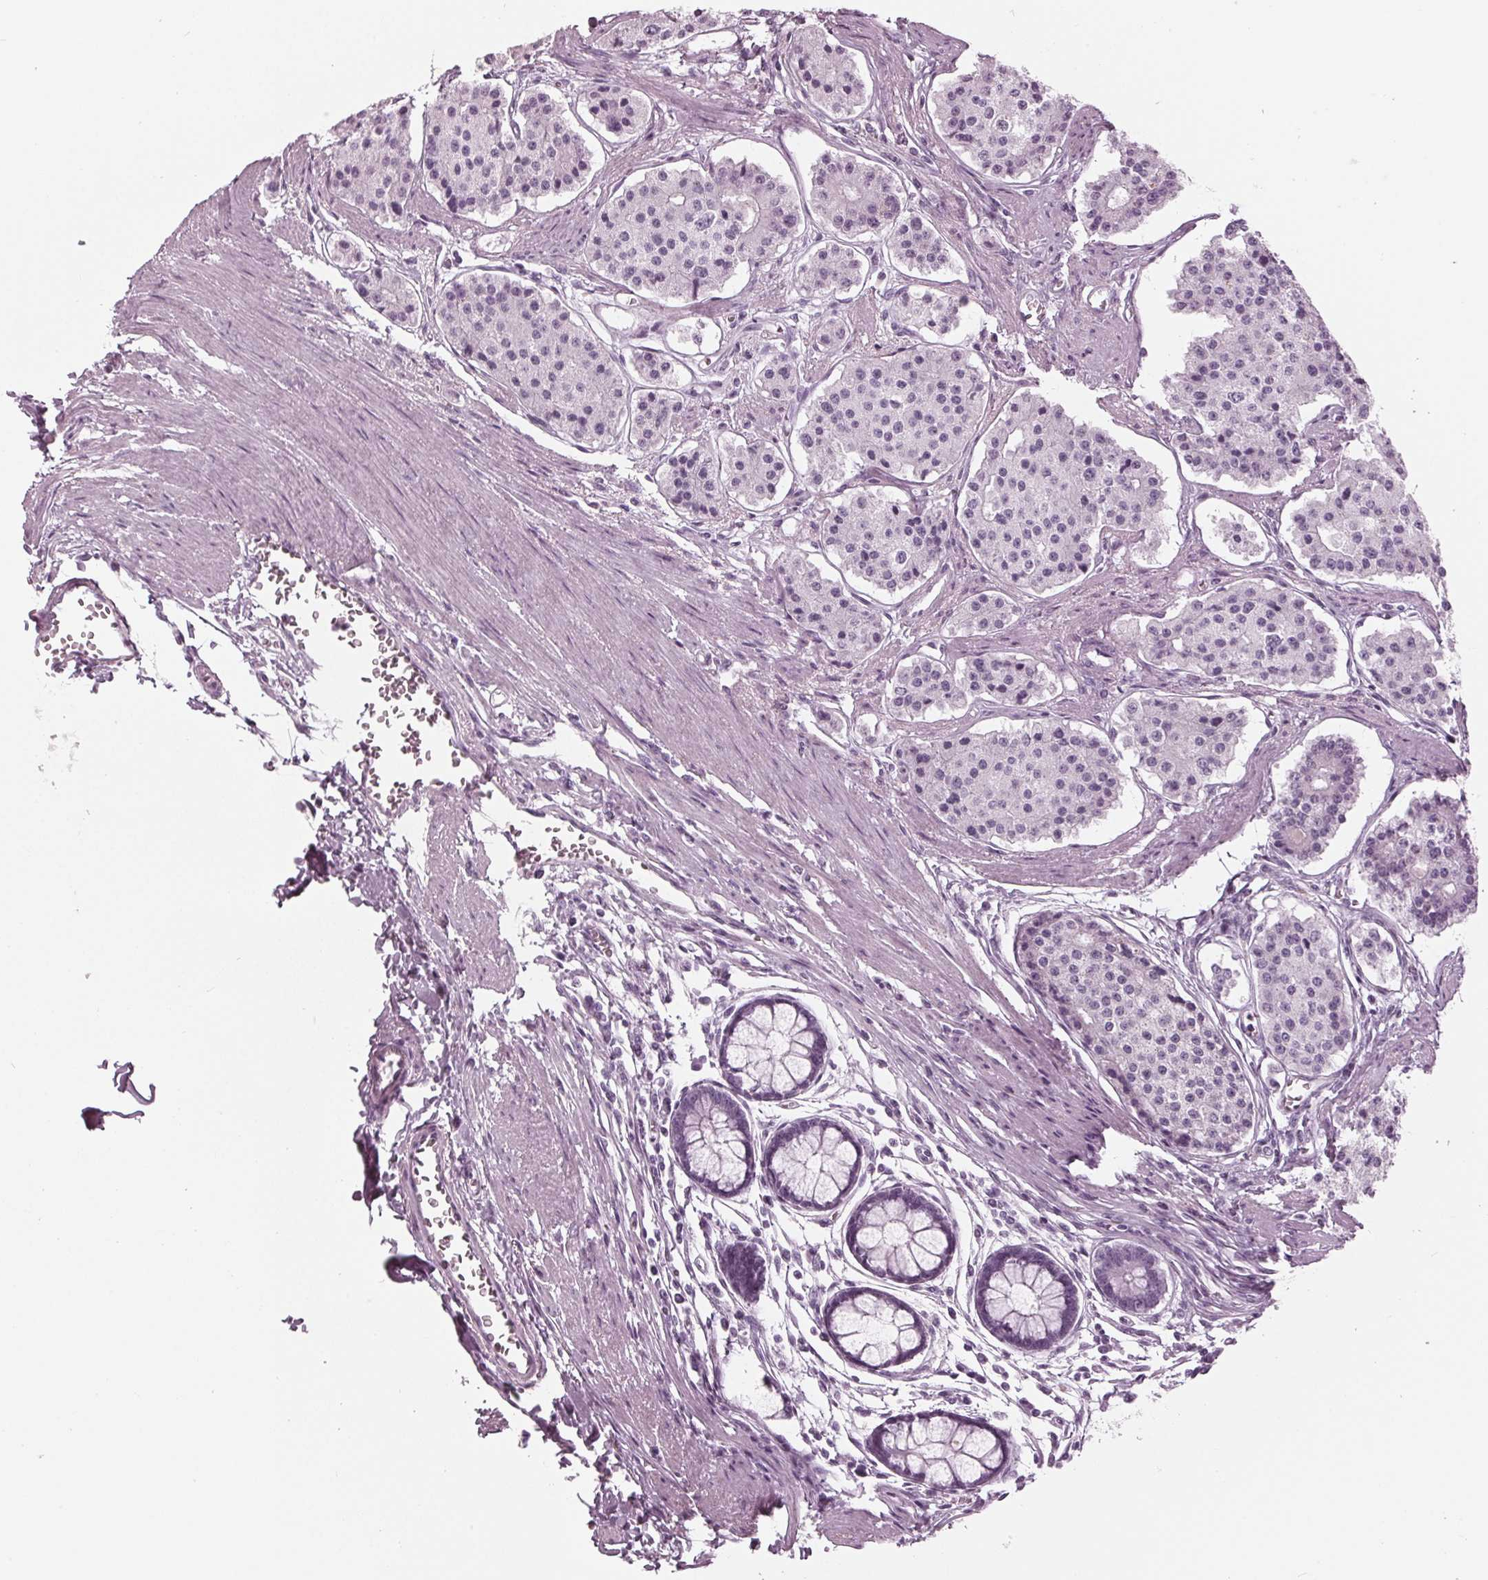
{"staining": {"intensity": "negative", "quantity": "none", "location": "none"}, "tissue": "carcinoid", "cell_type": "Tumor cells", "image_type": "cancer", "snomed": [{"axis": "morphology", "description": "Carcinoid, malignant, NOS"}, {"axis": "topography", "description": "Small intestine"}], "caption": "This photomicrograph is of carcinoid stained with immunohistochemistry to label a protein in brown with the nuclei are counter-stained blue. There is no expression in tumor cells. Nuclei are stained in blue.", "gene": "KRT28", "patient": {"sex": "female", "age": 65}}